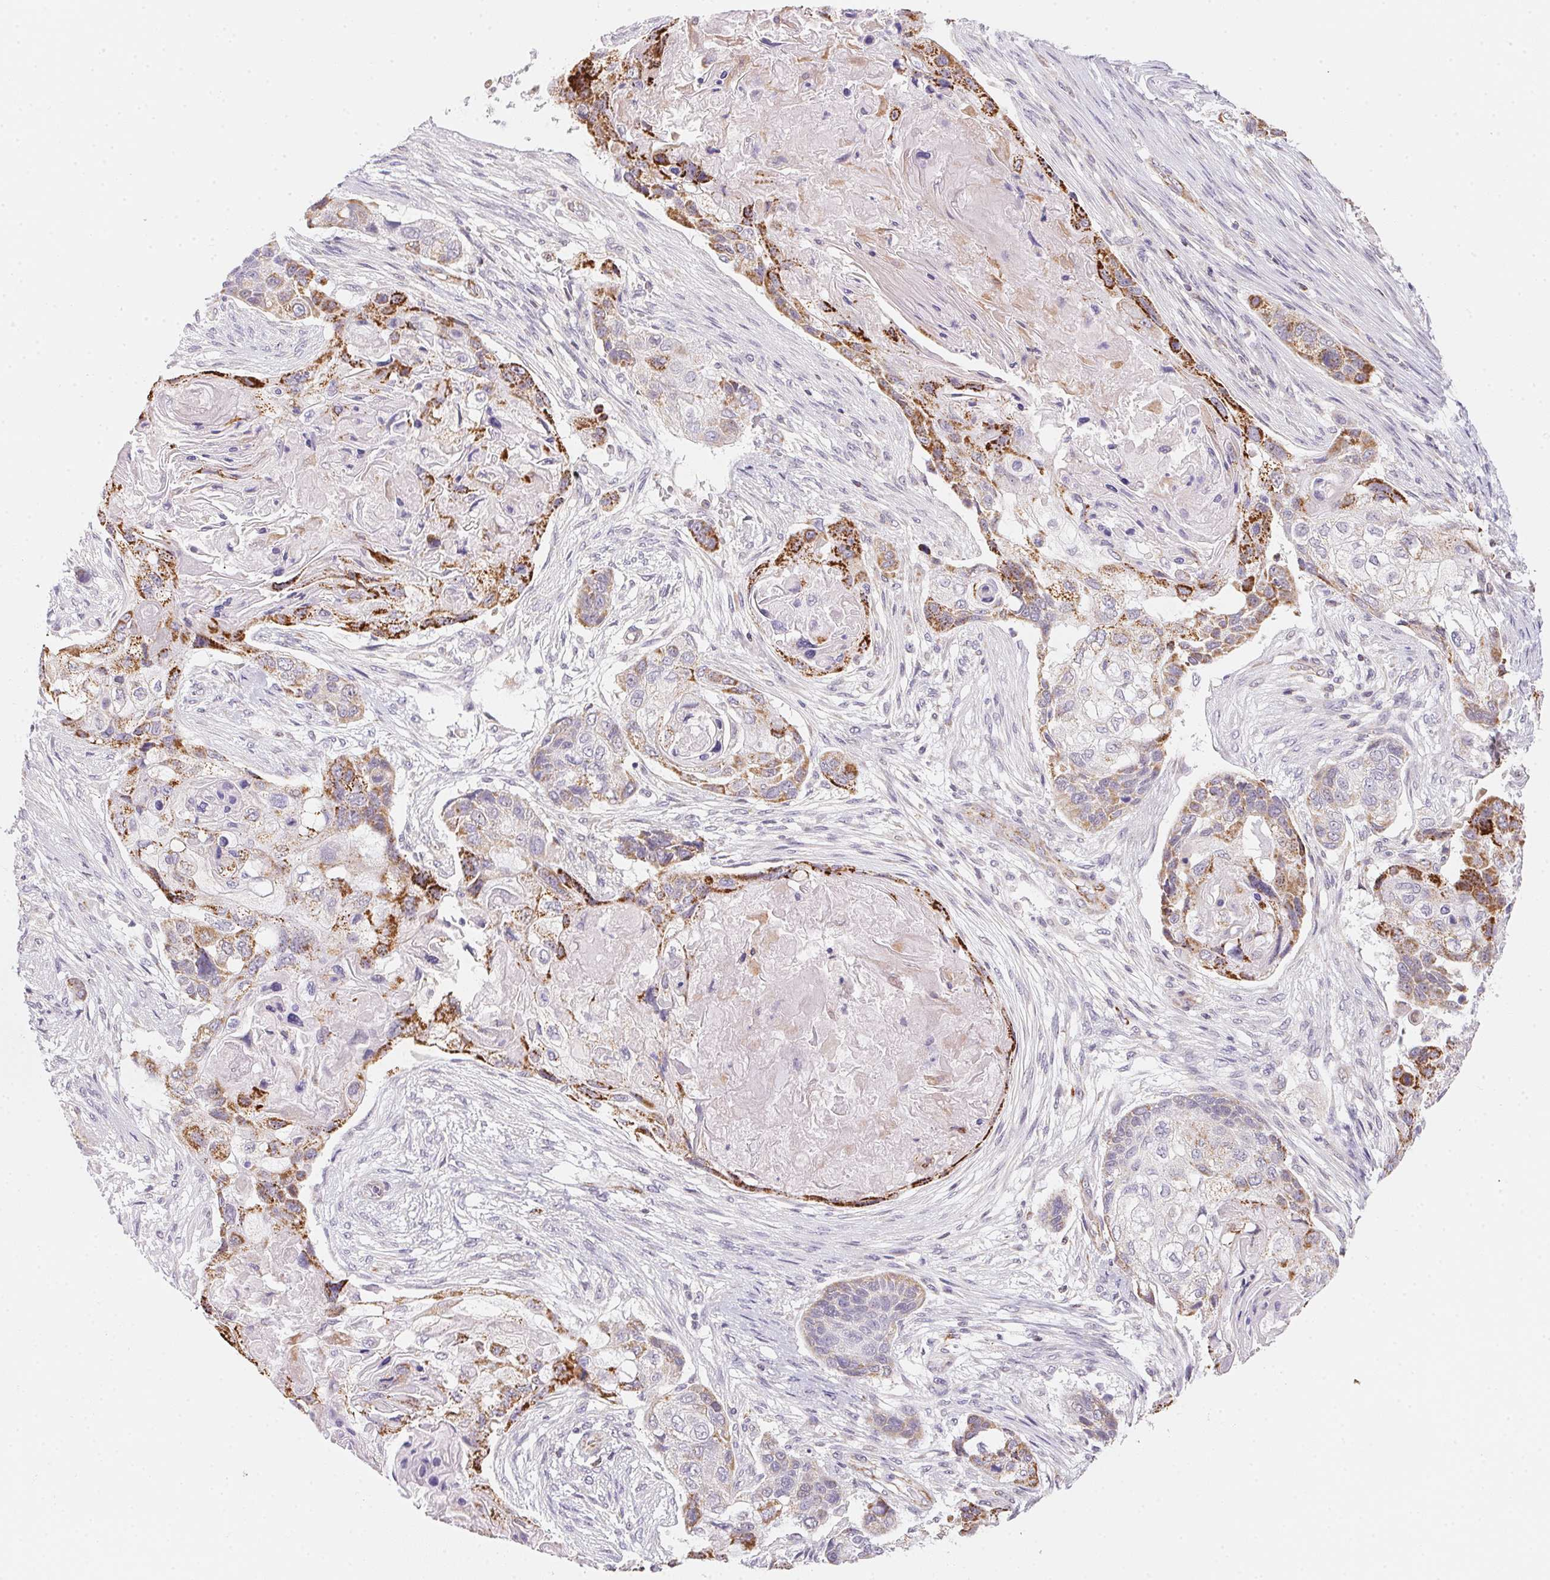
{"staining": {"intensity": "strong", "quantity": "<25%", "location": "cytoplasmic/membranous"}, "tissue": "lung cancer", "cell_type": "Tumor cells", "image_type": "cancer", "snomed": [{"axis": "morphology", "description": "Squamous cell carcinoma, NOS"}, {"axis": "topography", "description": "Lung"}], "caption": "Lung cancer (squamous cell carcinoma) stained with a protein marker demonstrates strong staining in tumor cells.", "gene": "GIPC2", "patient": {"sex": "male", "age": 69}}